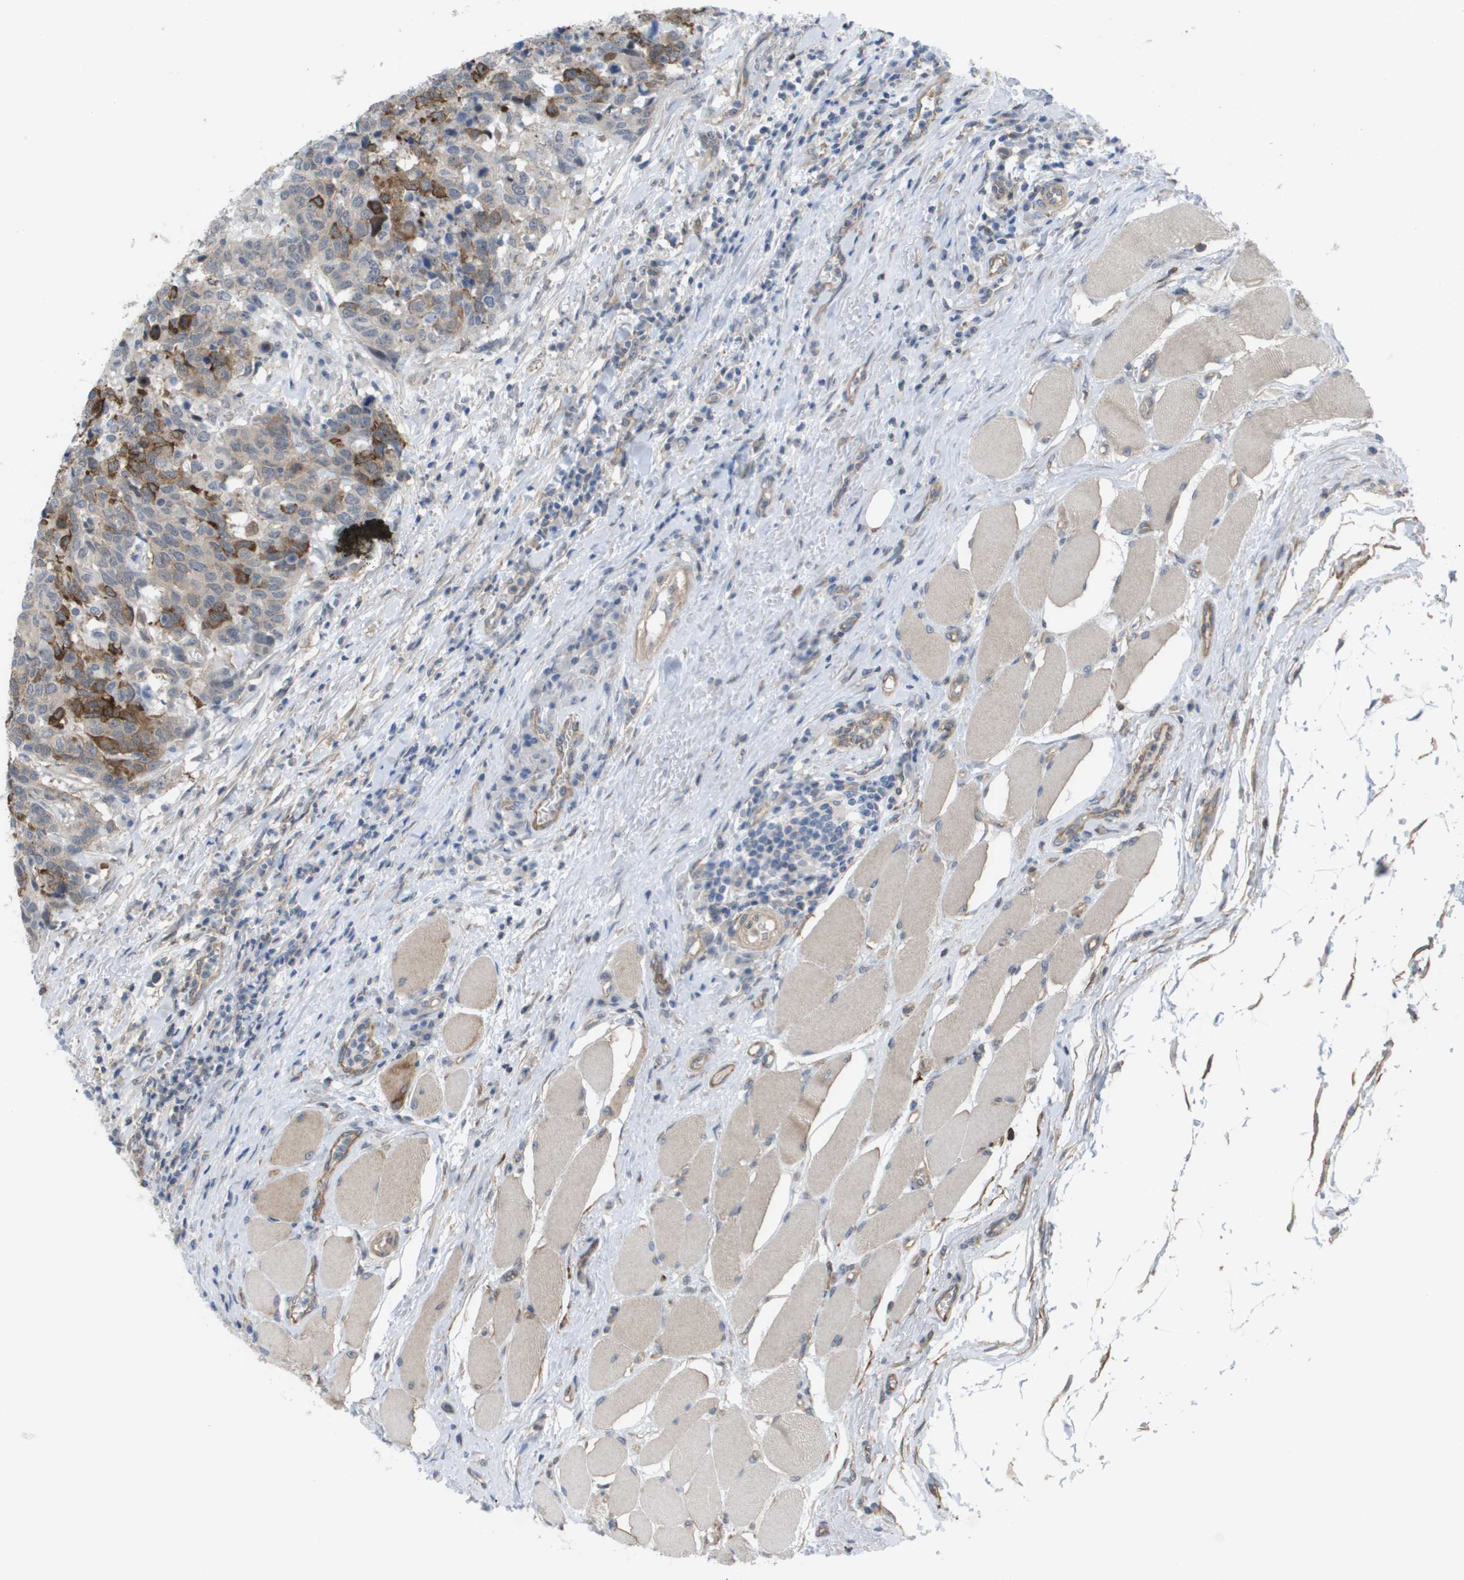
{"staining": {"intensity": "strong", "quantity": "<25%", "location": "cytoplasmic/membranous"}, "tissue": "head and neck cancer", "cell_type": "Tumor cells", "image_type": "cancer", "snomed": [{"axis": "morphology", "description": "Squamous cell carcinoma, NOS"}, {"axis": "topography", "description": "Head-Neck"}], "caption": "Immunohistochemical staining of squamous cell carcinoma (head and neck) displays medium levels of strong cytoplasmic/membranous staining in about <25% of tumor cells.", "gene": "MTARC2", "patient": {"sex": "male", "age": 66}}